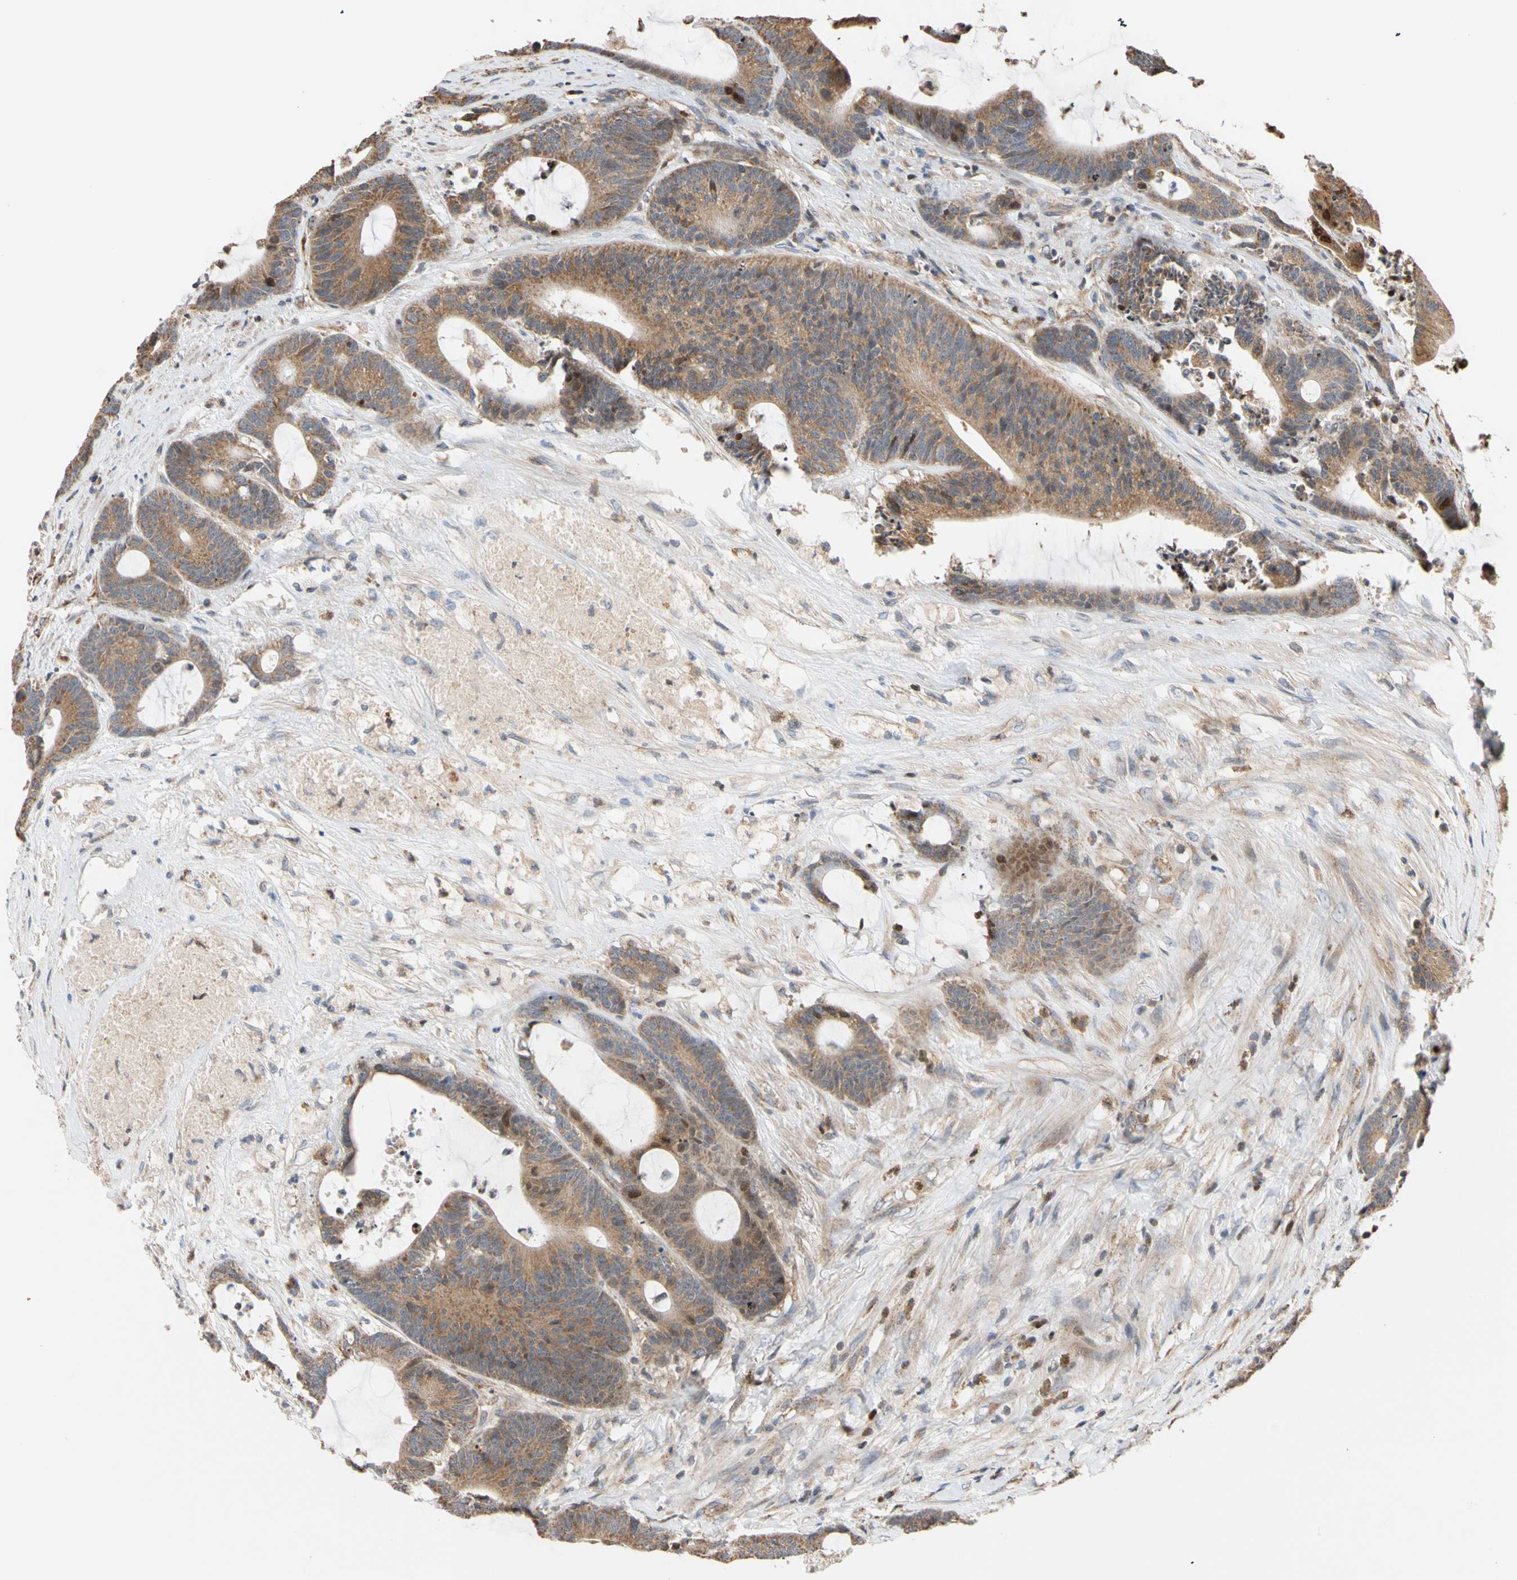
{"staining": {"intensity": "moderate", "quantity": ">75%", "location": "cytoplasmic/membranous,nuclear"}, "tissue": "colorectal cancer", "cell_type": "Tumor cells", "image_type": "cancer", "snomed": [{"axis": "morphology", "description": "Adenocarcinoma, NOS"}, {"axis": "topography", "description": "Colon"}], "caption": "Immunohistochemical staining of colorectal cancer (adenocarcinoma) displays medium levels of moderate cytoplasmic/membranous and nuclear positivity in approximately >75% of tumor cells. The protein is stained brown, and the nuclei are stained in blue (DAB IHC with brightfield microscopy, high magnification).", "gene": "IP6K2", "patient": {"sex": "female", "age": 84}}